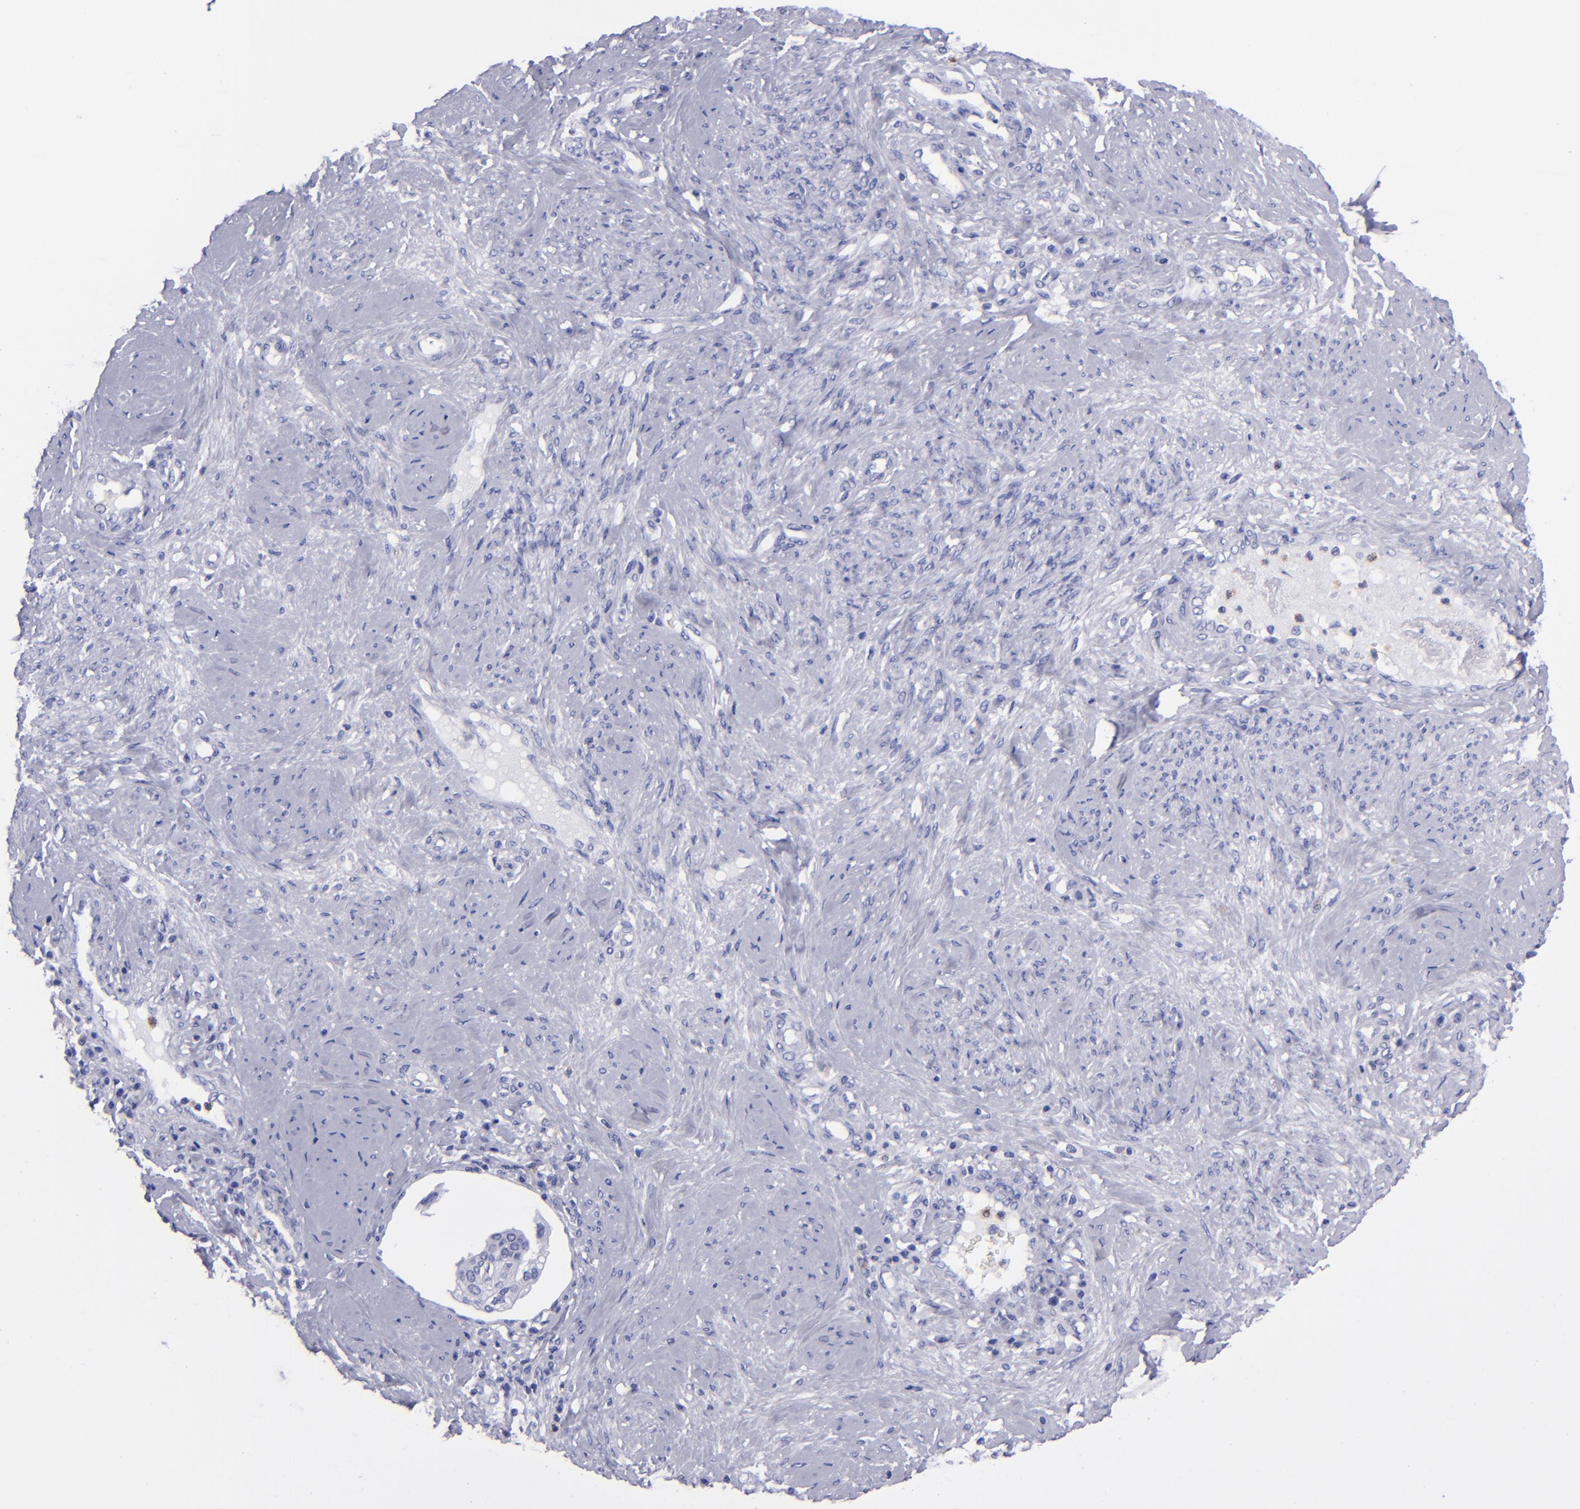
{"staining": {"intensity": "negative", "quantity": "none", "location": "none"}, "tissue": "cervical cancer", "cell_type": "Tumor cells", "image_type": "cancer", "snomed": [{"axis": "morphology", "description": "Squamous cell carcinoma, NOS"}, {"axis": "topography", "description": "Cervix"}], "caption": "Tumor cells are negative for brown protein staining in cervical squamous cell carcinoma. The staining is performed using DAB (3,3'-diaminobenzidine) brown chromogen with nuclei counter-stained in using hematoxylin.", "gene": "CR1", "patient": {"sex": "female", "age": 41}}